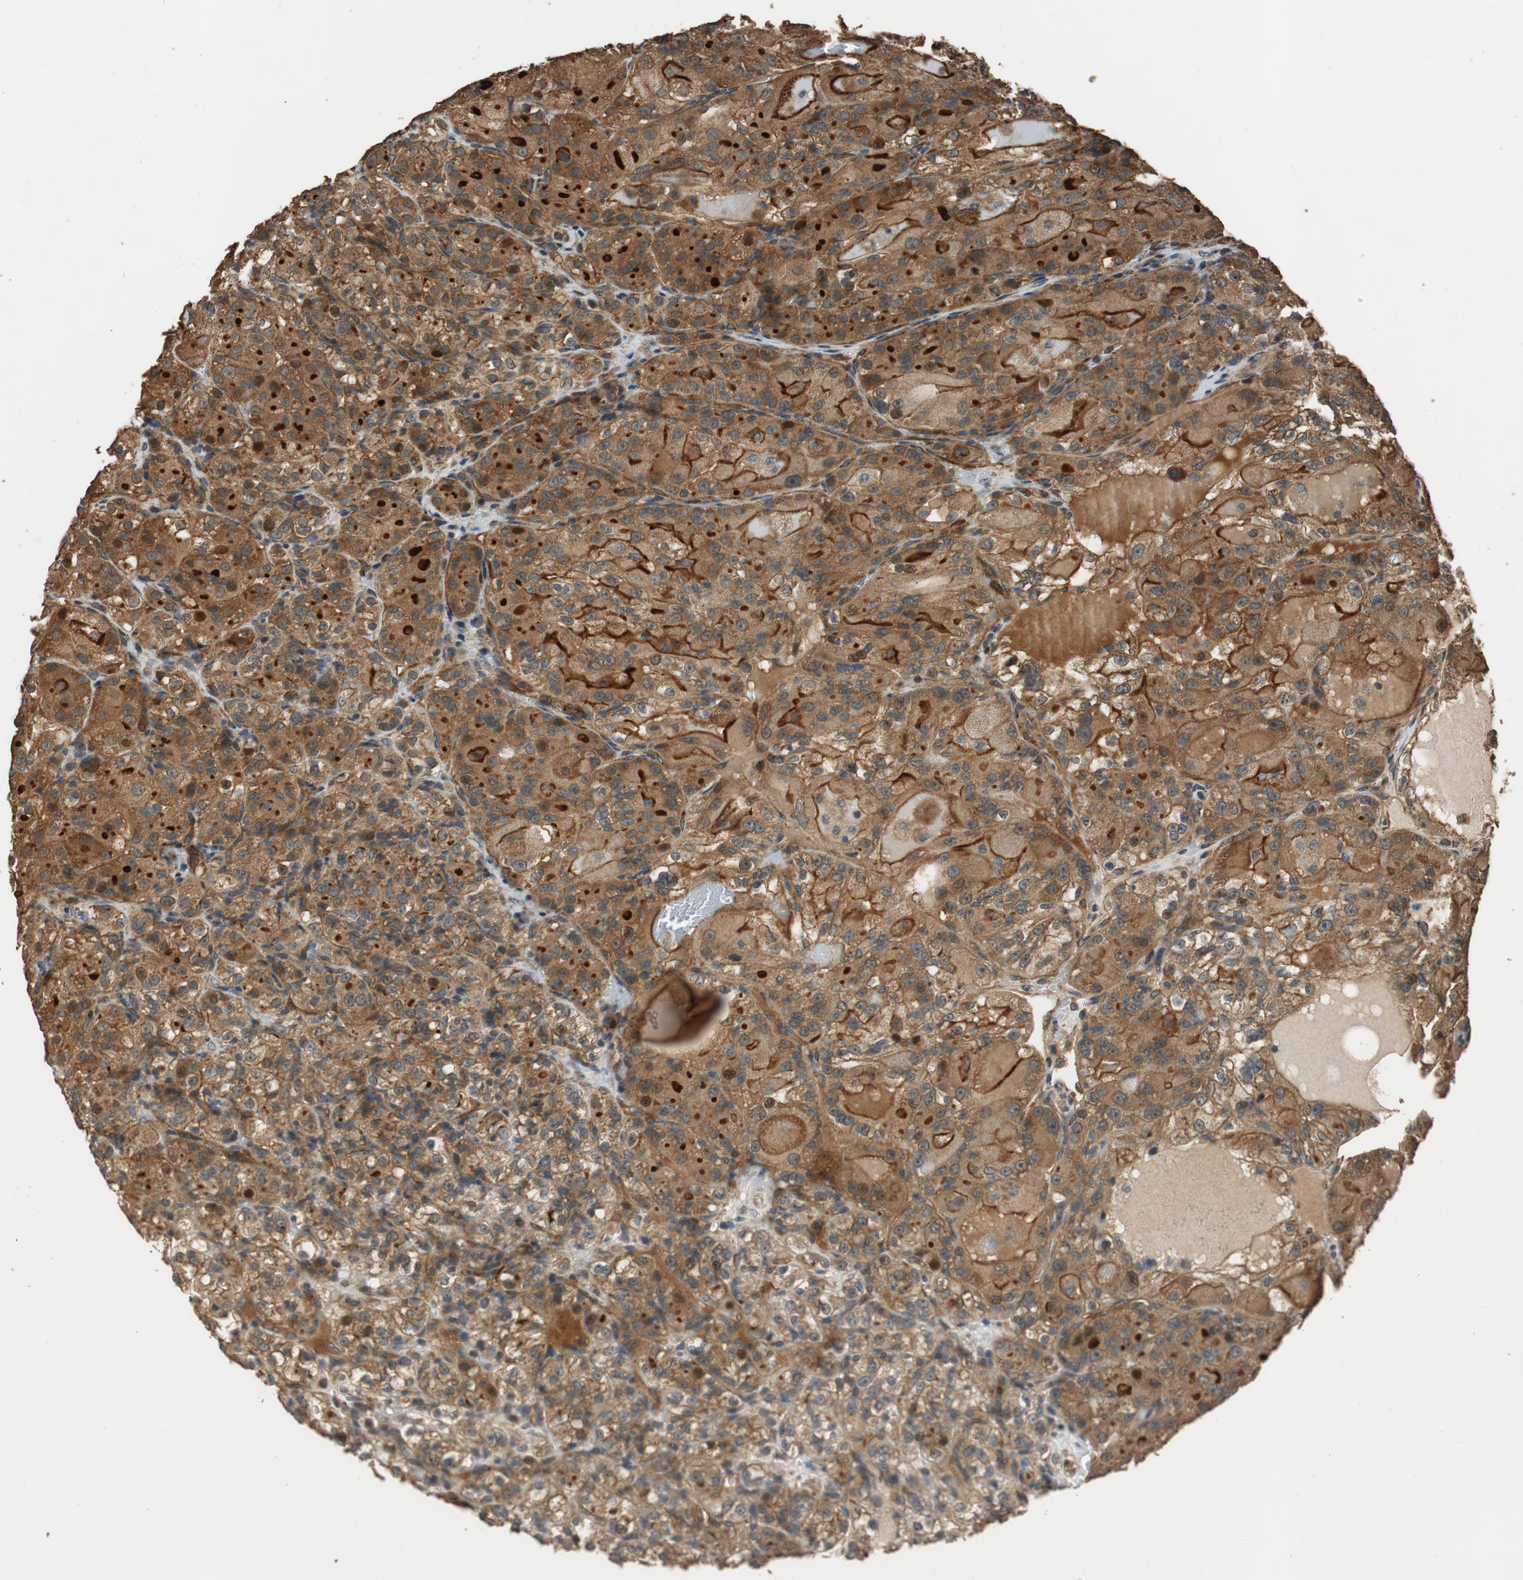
{"staining": {"intensity": "moderate", "quantity": ">75%", "location": "cytoplasmic/membranous"}, "tissue": "renal cancer", "cell_type": "Tumor cells", "image_type": "cancer", "snomed": [{"axis": "morphology", "description": "Normal tissue, NOS"}, {"axis": "morphology", "description": "Adenocarcinoma, NOS"}, {"axis": "topography", "description": "Kidney"}], "caption": "The immunohistochemical stain shows moderate cytoplasmic/membranous expression in tumor cells of renal adenocarcinoma tissue.", "gene": "MST1R", "patient": {"sex": "male", "age": 61}}